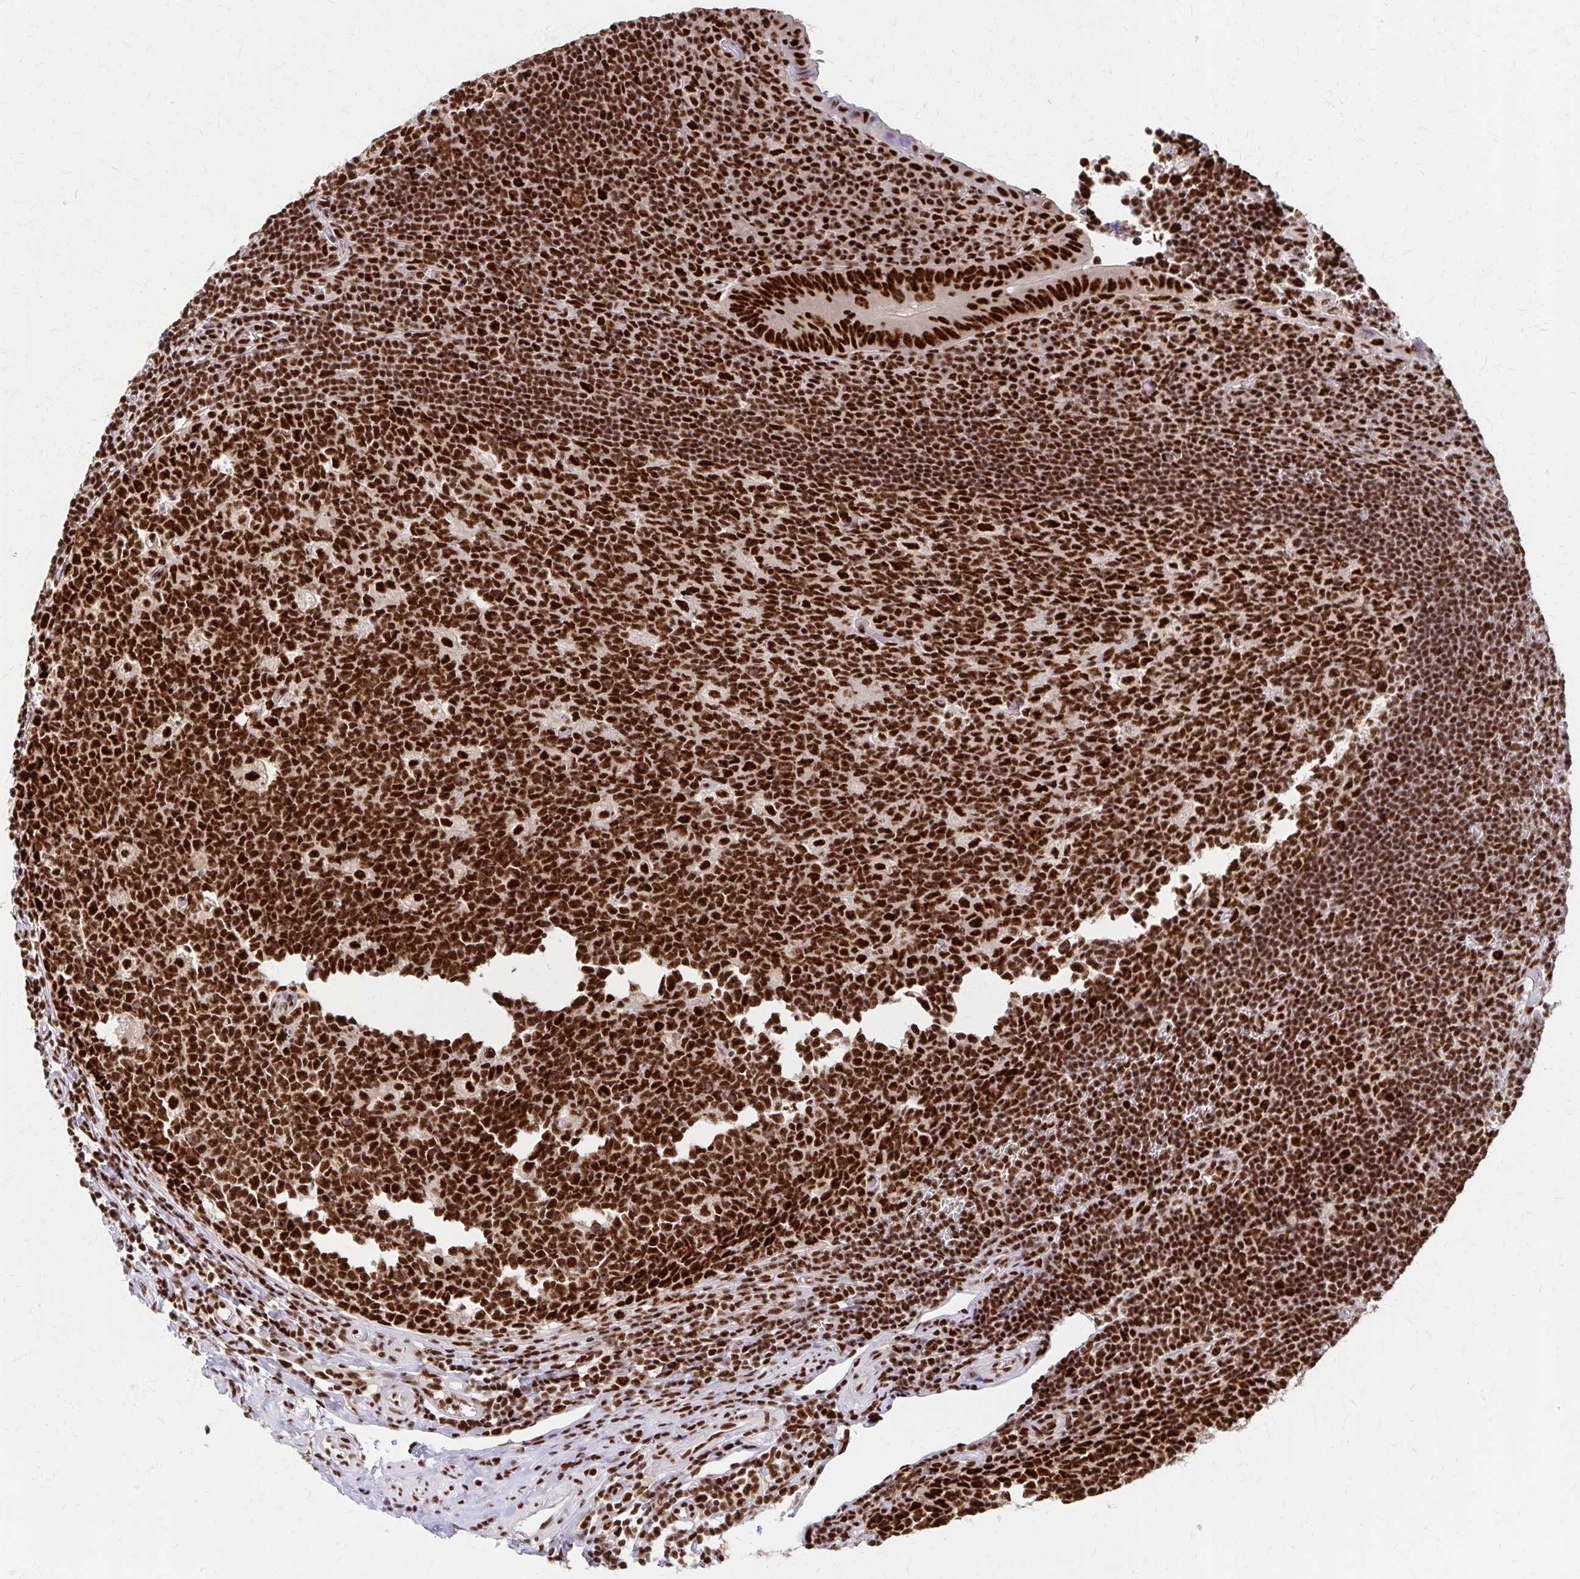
{"staining": {"intensity": "strong", "quantity": ">75%", "location": "nuclear"}, "tissue": "appendix", "cell_type": "Glandular cells", "image_type": "normal", "snomed": [{"axis": "morphology", "description": "Normal tissue, NOS"}, {"axis": "topography", "description": "Appendix"}], "caption": "Brown immunohistochemical staining in benign human appendix shows strong nuclear positivity in approximately >75% of glandular cells.", "gene": "CNKSR3", "patient": {"sex": "male", "age": 18}}